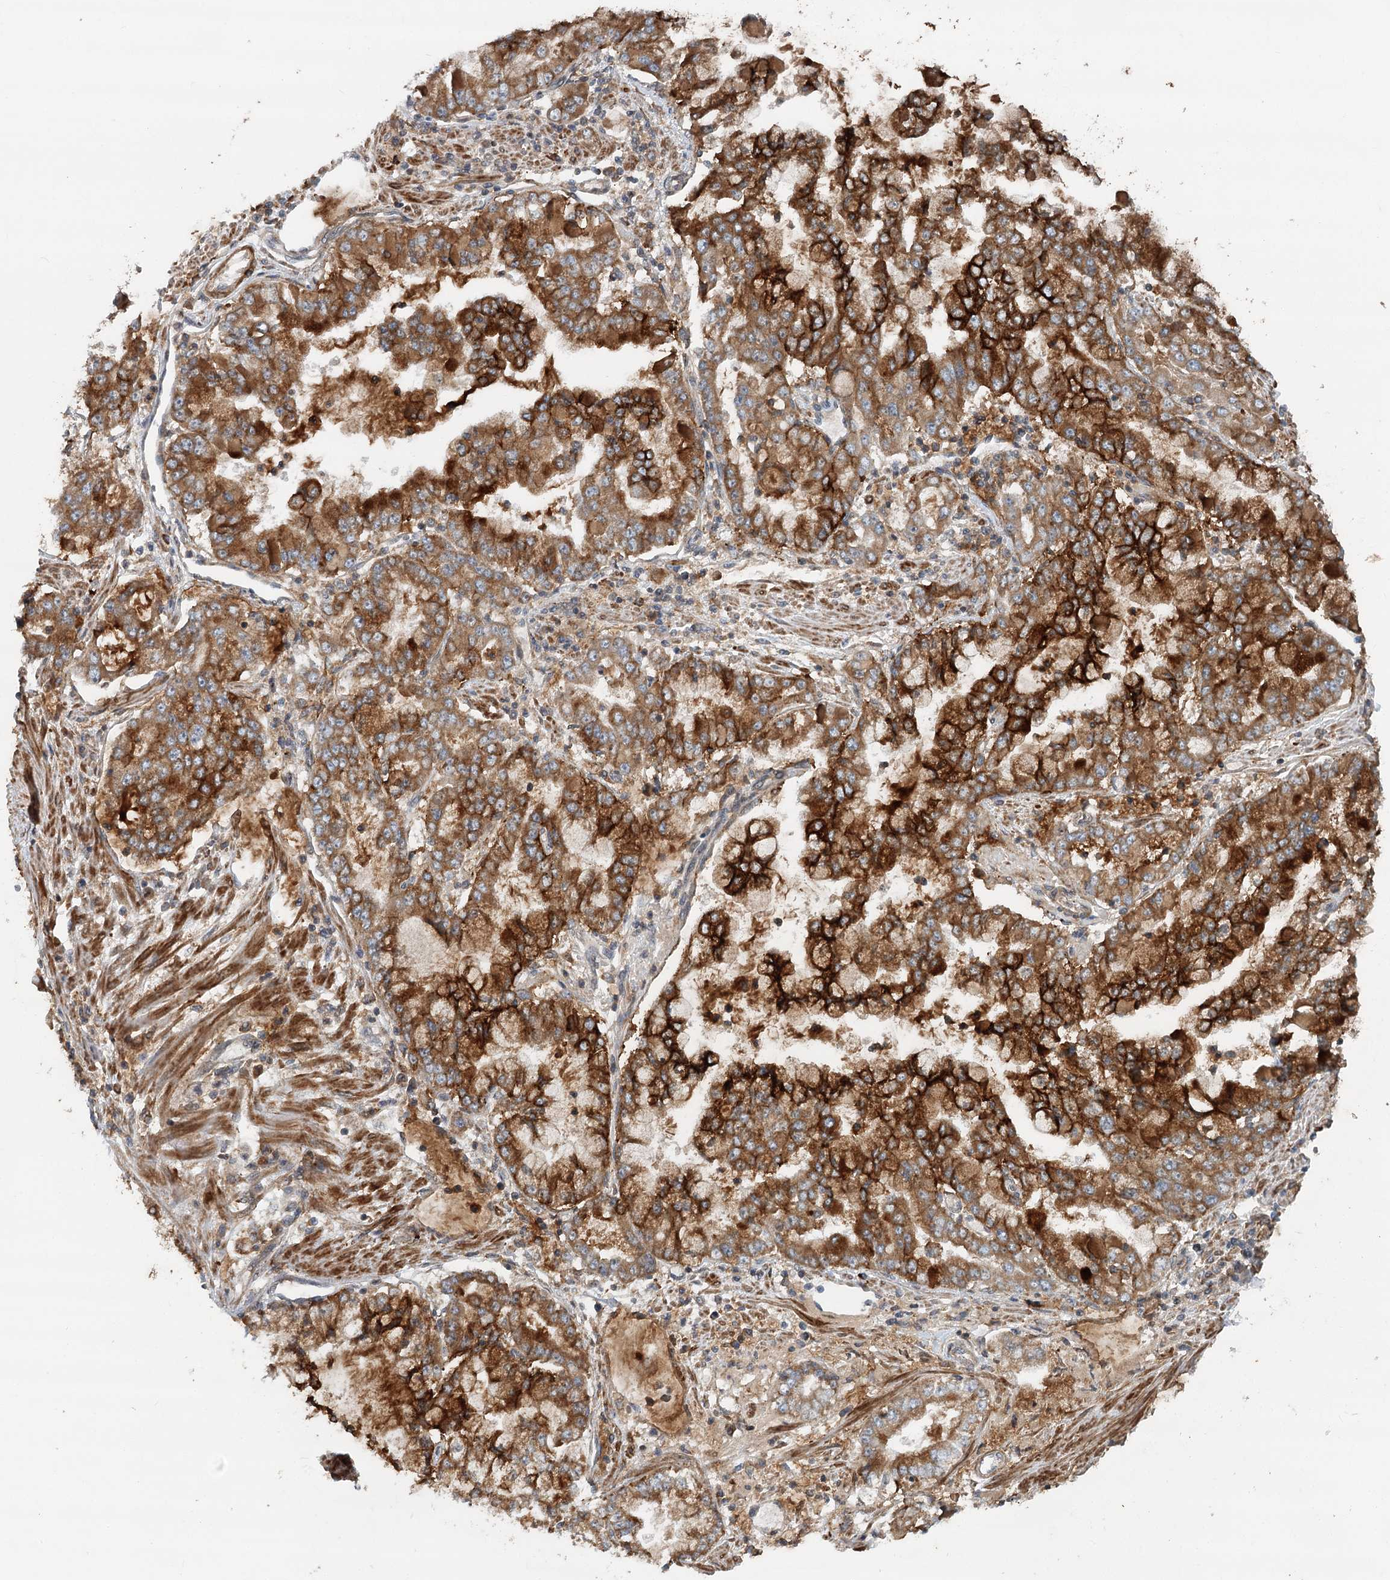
{"staining": {"intensity": "strong", "quantity": ">75%", "location": "cytoplasmic/membranous"}, "tissue": "stomach cancer", "cell_type": "Tumor cells", "image_type": "cancer", "snomed": [{"axis": "morphology", "description": "Adenocarcinoma, NOS"}, {"axis": "topography", "description": "Stomach"}], "caption": "High-power microscopy captured an immunohistochemistry photomicrograph of stomach cancer, revealing strong cytoplasmic/membranous expression in approximately >75% of tumor cells.", "gene": "RNF111", "patient": {"sex": "male", "age": 76}}